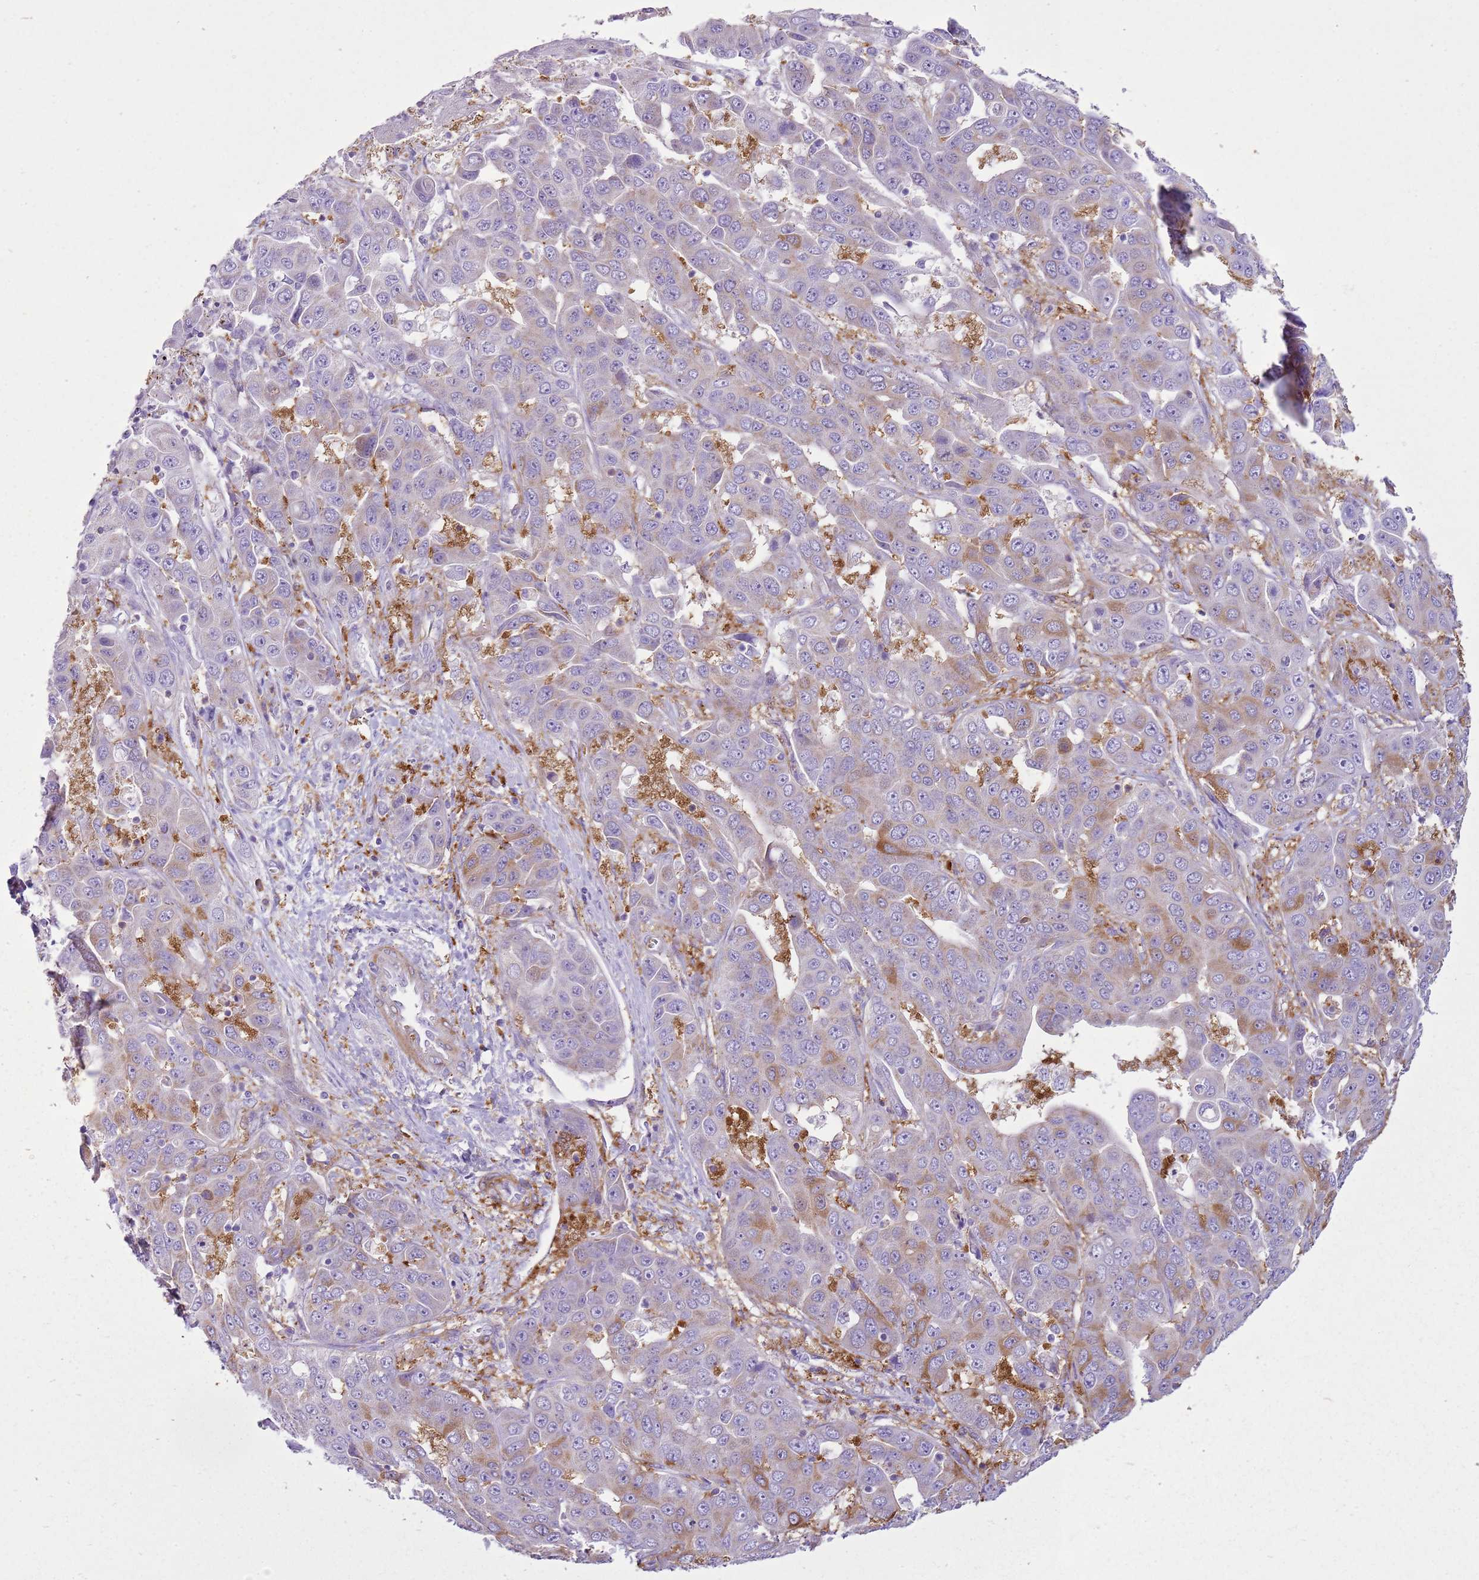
{"staining": {"intensity": "moderate", "quantity": "<25%", "location": "cytoplasmic/membranous"}, "tissue": "liver cancer", "cell_type": "Tumor cells", "image_type": "cancer", "snomed": [{"axis": "morphology", "description": "Cholangiocarcinoma"}, {"axis": "topography", "description": "Liver"}], "caption": "Human liver cholangiocarcinoma stained for a protein (brown) reveals moderate cytoplasmic/membranous positive expression in about <25% of tumor cells.", "gene": "SNX21", "patient": {"sex": "female", "age": 52}}